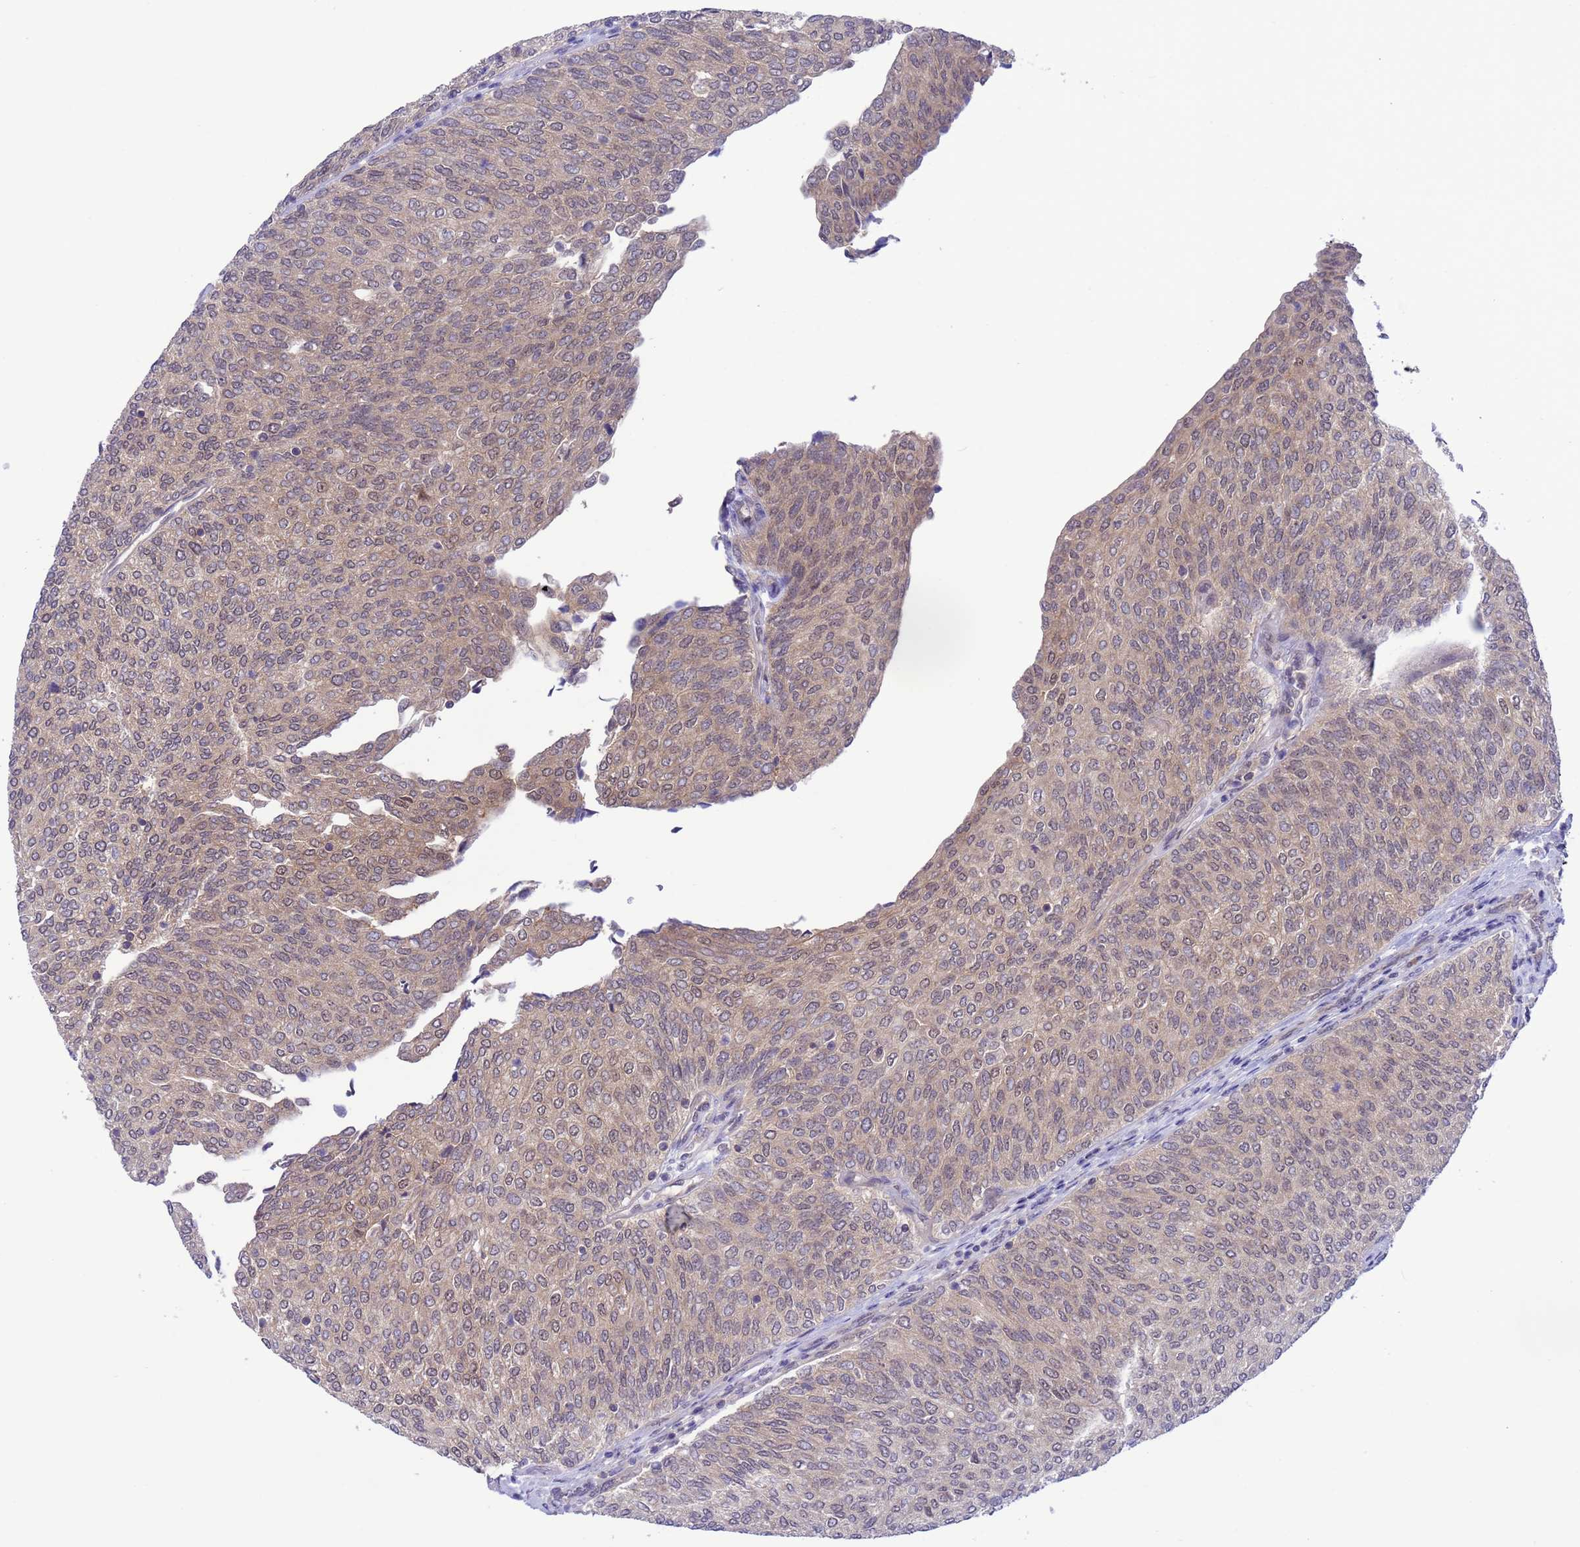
{"staining": {"intensity": "weak", "quantity": ">75%", "location": "cytoplasmic/membranous,nuclear"}, "tissue": "urothelial cancer", "cell_type": "Tumor cells", "image_type": "cancer", "snomed": [{"axis": "morphology", "description": "Urothelial carcinoma, Low grade"}, {"axis": "topography", "description": "Urinary bladder"}], "caption": "A low amount of weak cytoplasmic/membranous and nuclear positivity is seen in about >75% of tumor cells in urothelial cancer tissue. The staining was performed using DAB (3,3'-diaminobenzidine) to visualize the protein expression in brown, while the nuclei were stained in blue with hematoxylin (Magnification: 20x).", "gene": "ZNF461", "patient": {"sex": "female", "age": 79}}